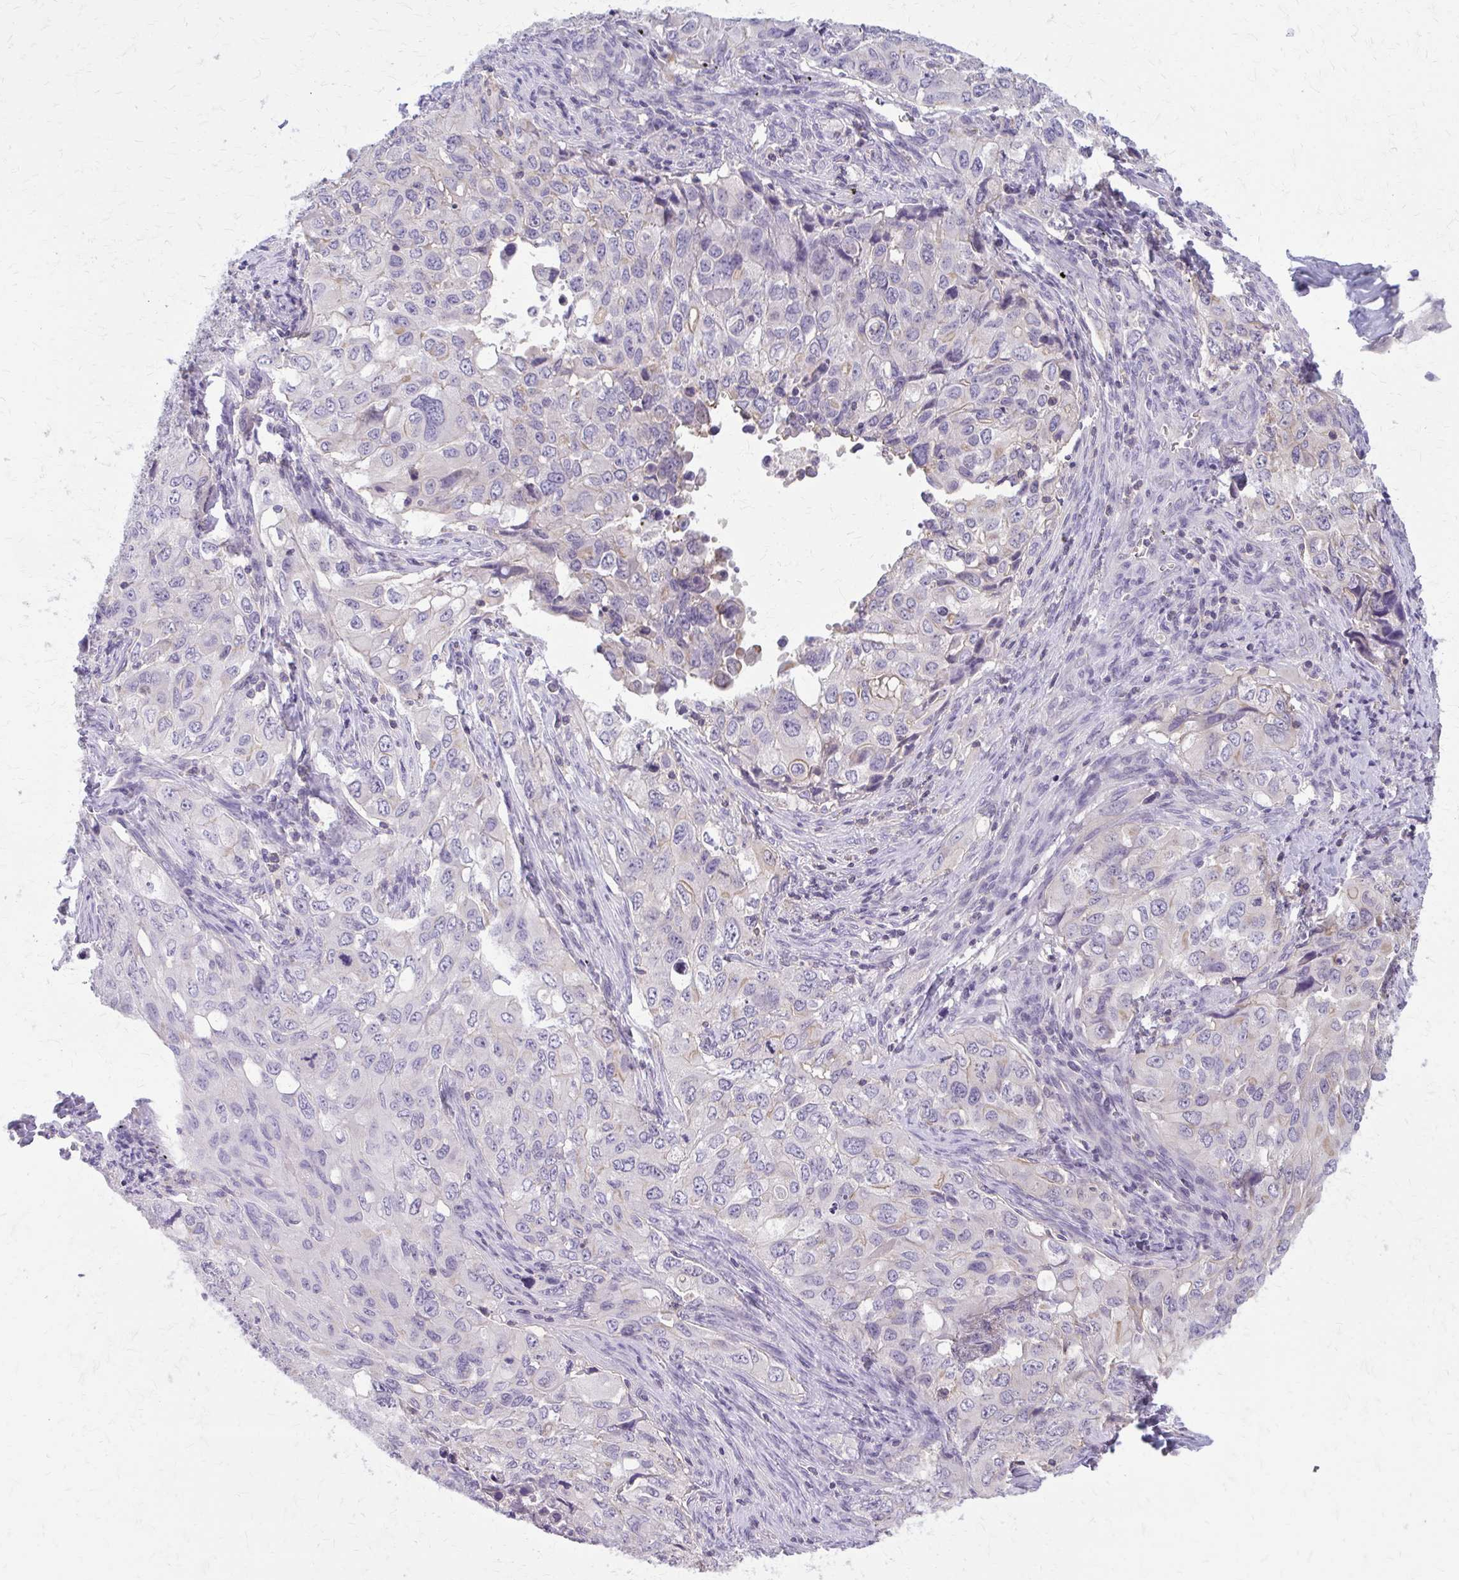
{"staining": {"intensity": "negative", "quantity": "none", "location": "none"}, "tissue": "lung cancer", "cell_type": "Tumor cells", "image_type": "cancer", "snomed": [{"axis": "morphology", "description": "Adenocarcinoma, NOS"}, {"axis": "morphology", "description": "Adenocarcinoma, metastatic, NOS"}, {"axis": "topography", "description": "Lymph node"}, {"axis": "topography", "description": "Lung"}], "caption": "DAB immunohistochemical staining of adenocarcinoma (lung) shows no significant positivity in tumor cells.", "gene": "OR4A47", "patient": {"sex": "female", "age": 42}}